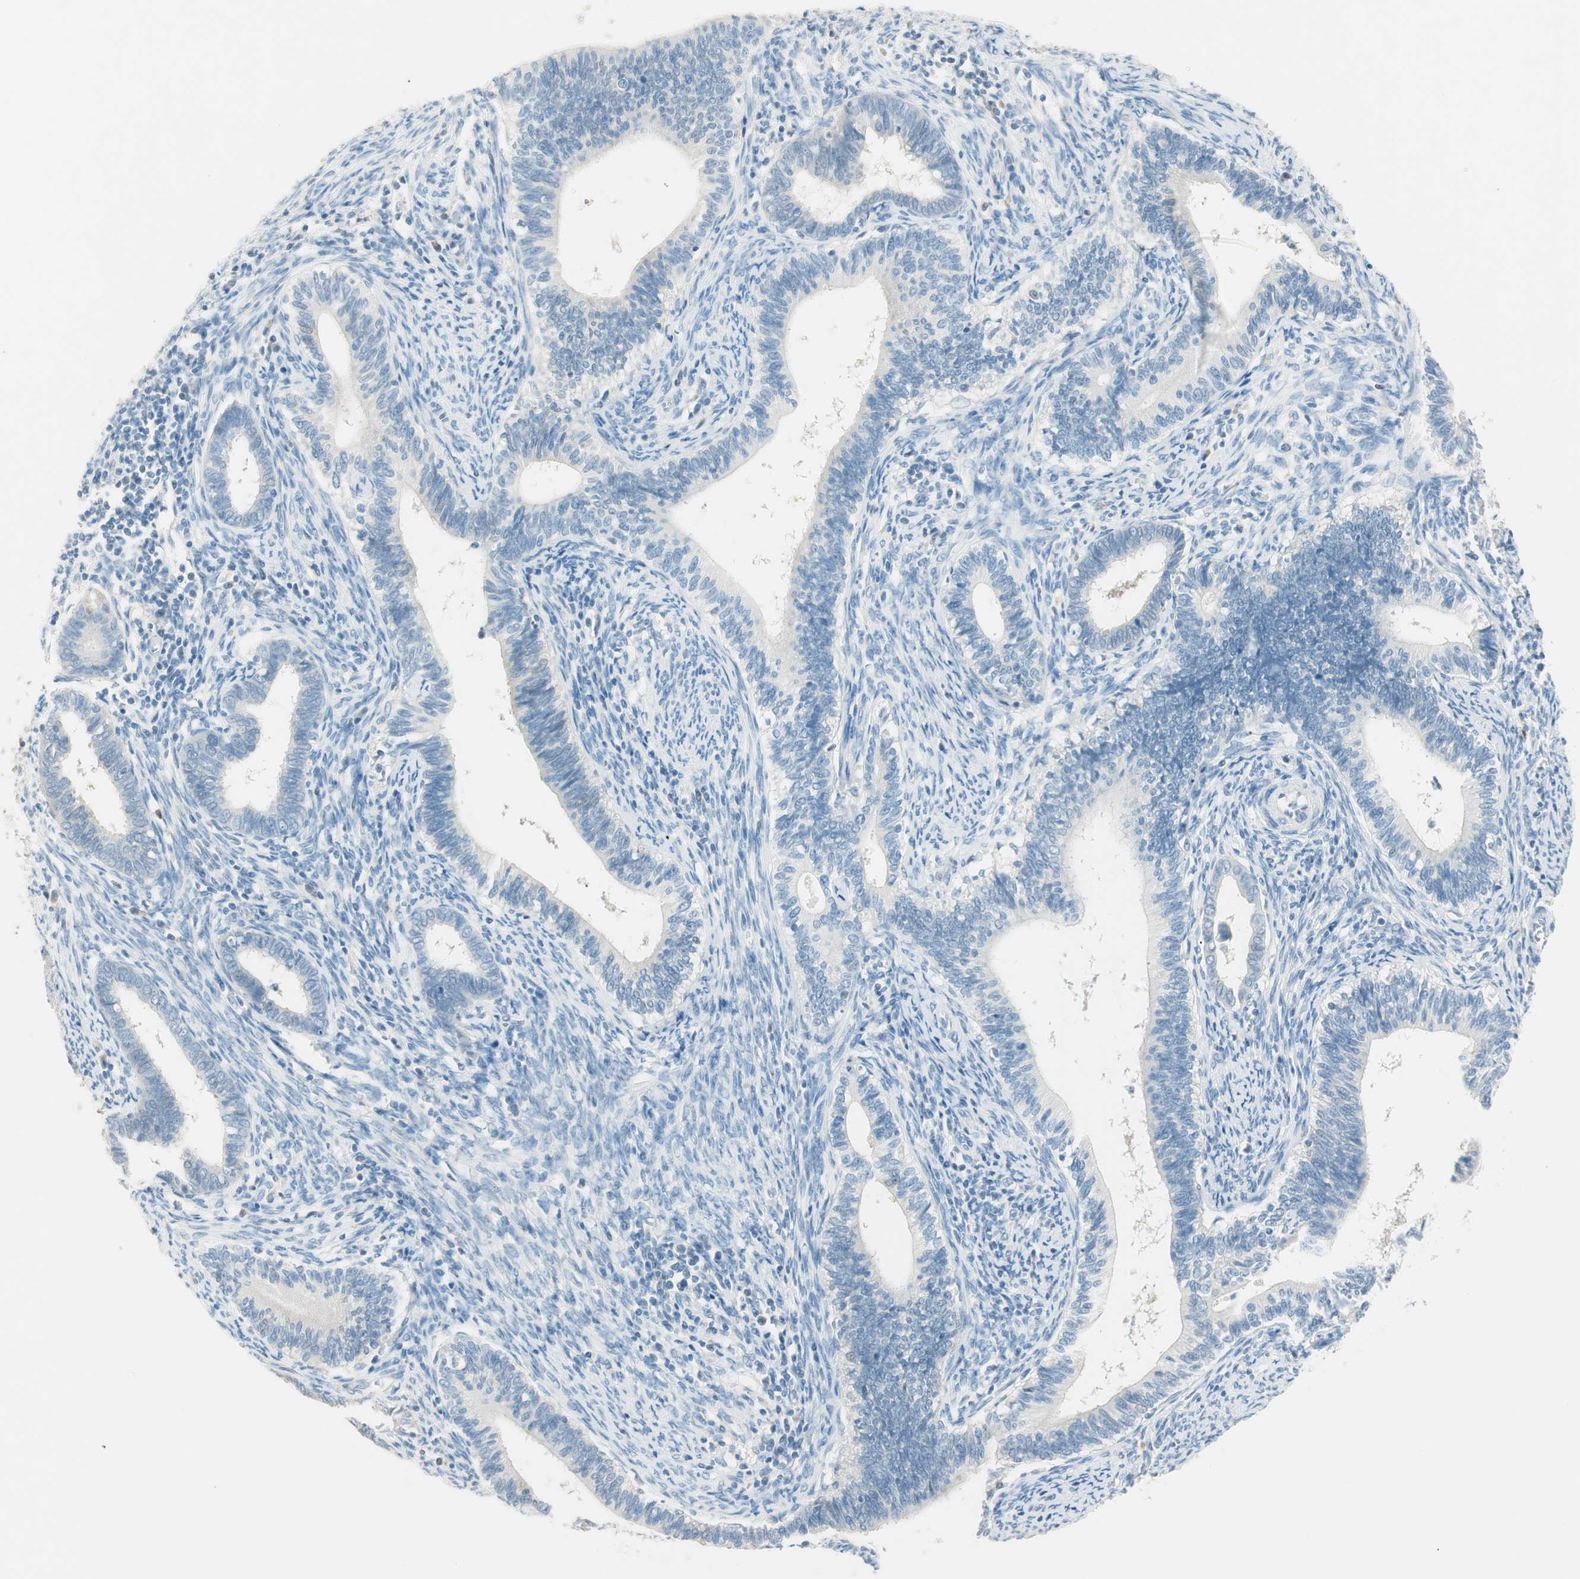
{"staining": {"intensity": "weak", "quantity": "25%-75%", "location": "cytoplasmic/membranous,nuclear"}, "tissue": "cervical cancer", "cell_type": "Tumor cells", "image_type": "cancer", "snomed": [{"axis": "morphology", "description": "Adenocarcinoma, NOS"}, {"axis": "topography", "description": "Cervix"}], "caption": "Immunohistochemistry of cervical adenocarcinoma demonstrates low levels of weak cytoplasmic/membranous and nuclear expression in about 25%-75% of tumor cells. The staining was performed using DAB (3,3'-diaminobenzidine) to visualize the protein expression in brown, while the nuclei were stained in blue with hematoxylin (Magnification: 20x).", "gene": "HPGD", "patient": {"sex": "female", "age": 44}}